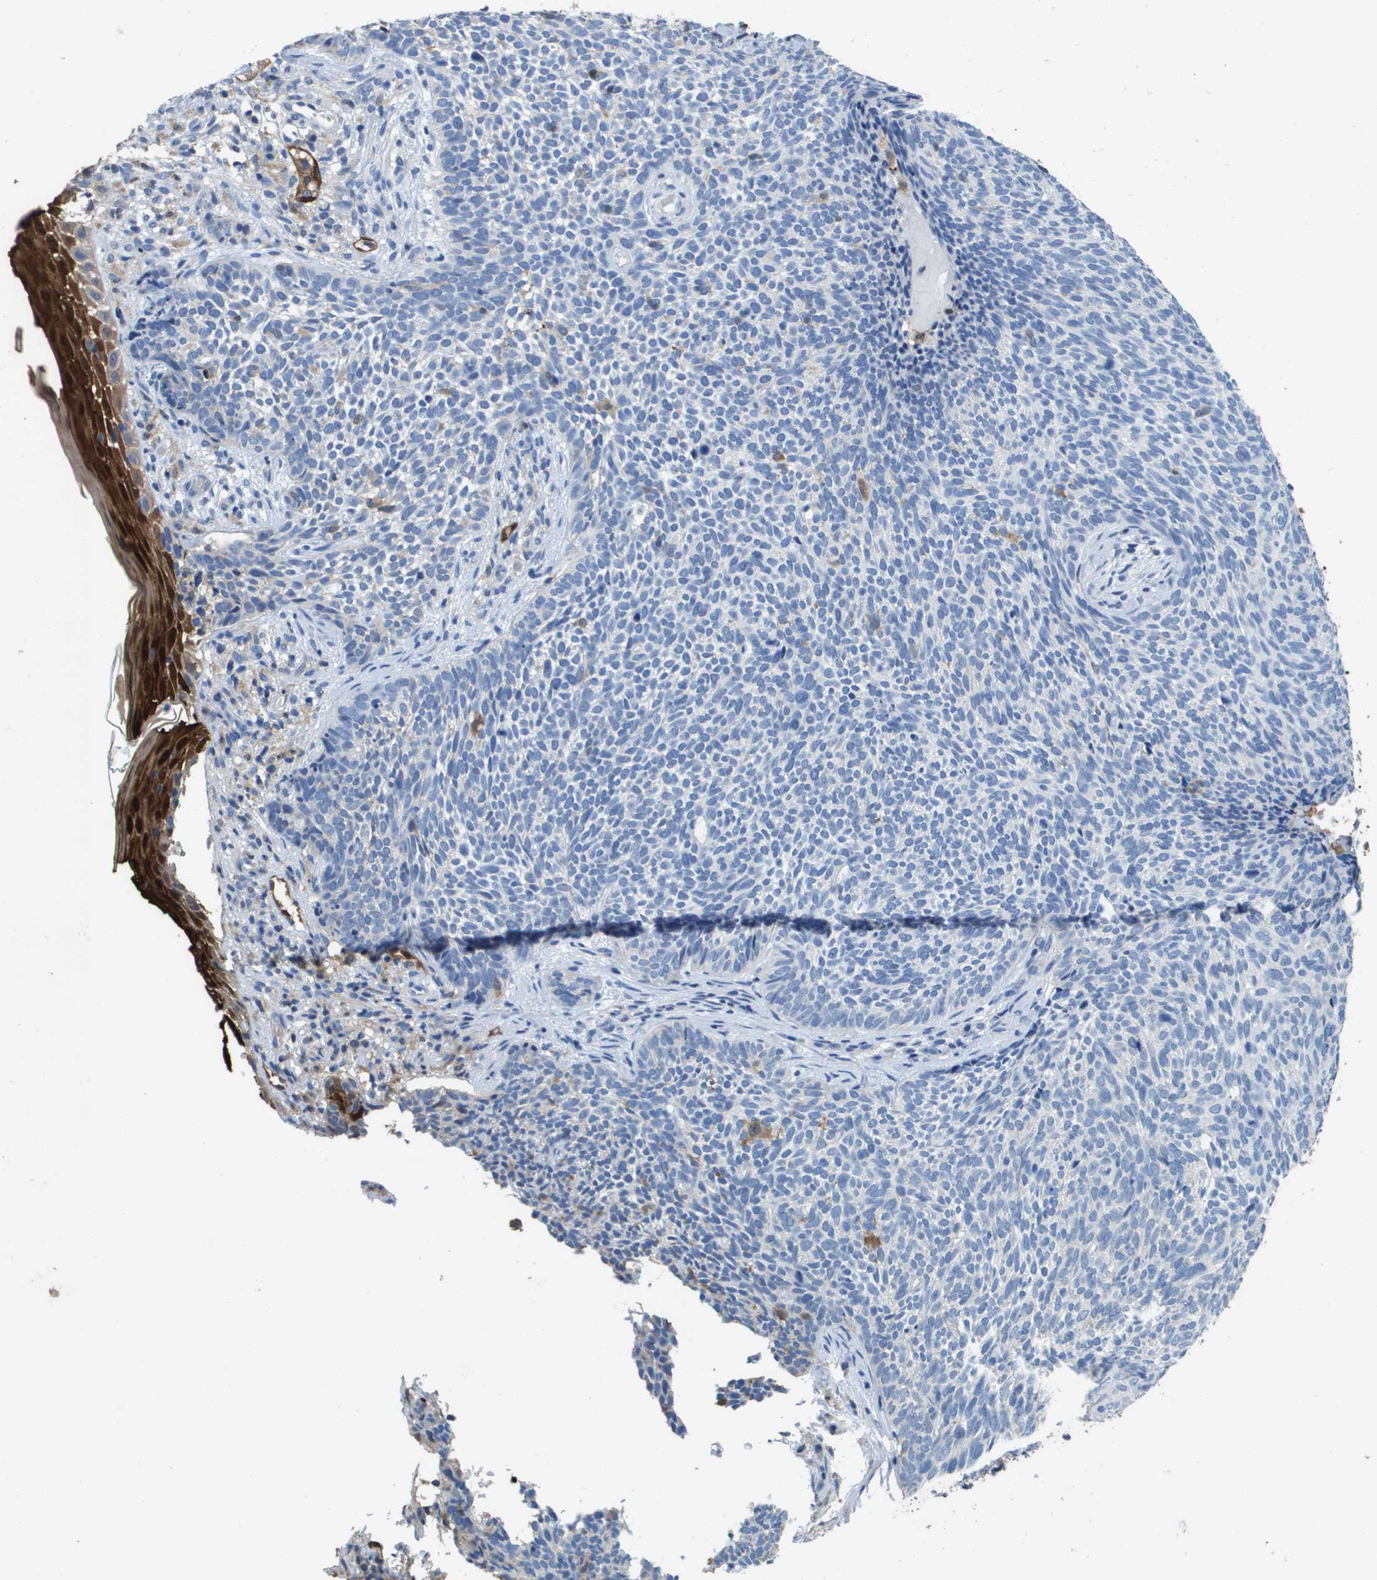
{"staining": {"intensity": "negative", "quantity": "none", "location": "none"}, "tissue": "skin cancer", "cell_type": "Tumor cells", "image_type": "cancer", "snomed": [{"axis": "morphology", "description": "Basal cell carcinoma"}, {"axis": "topography", "description": "Skin"}], "caption": "Immunohistochemistry (IHC) of human skin cancer (basal cell carcinoma) displays no expression in tumor cells.", "gene": "FABP5", "patient": {"sex": "female", "age": 84}}